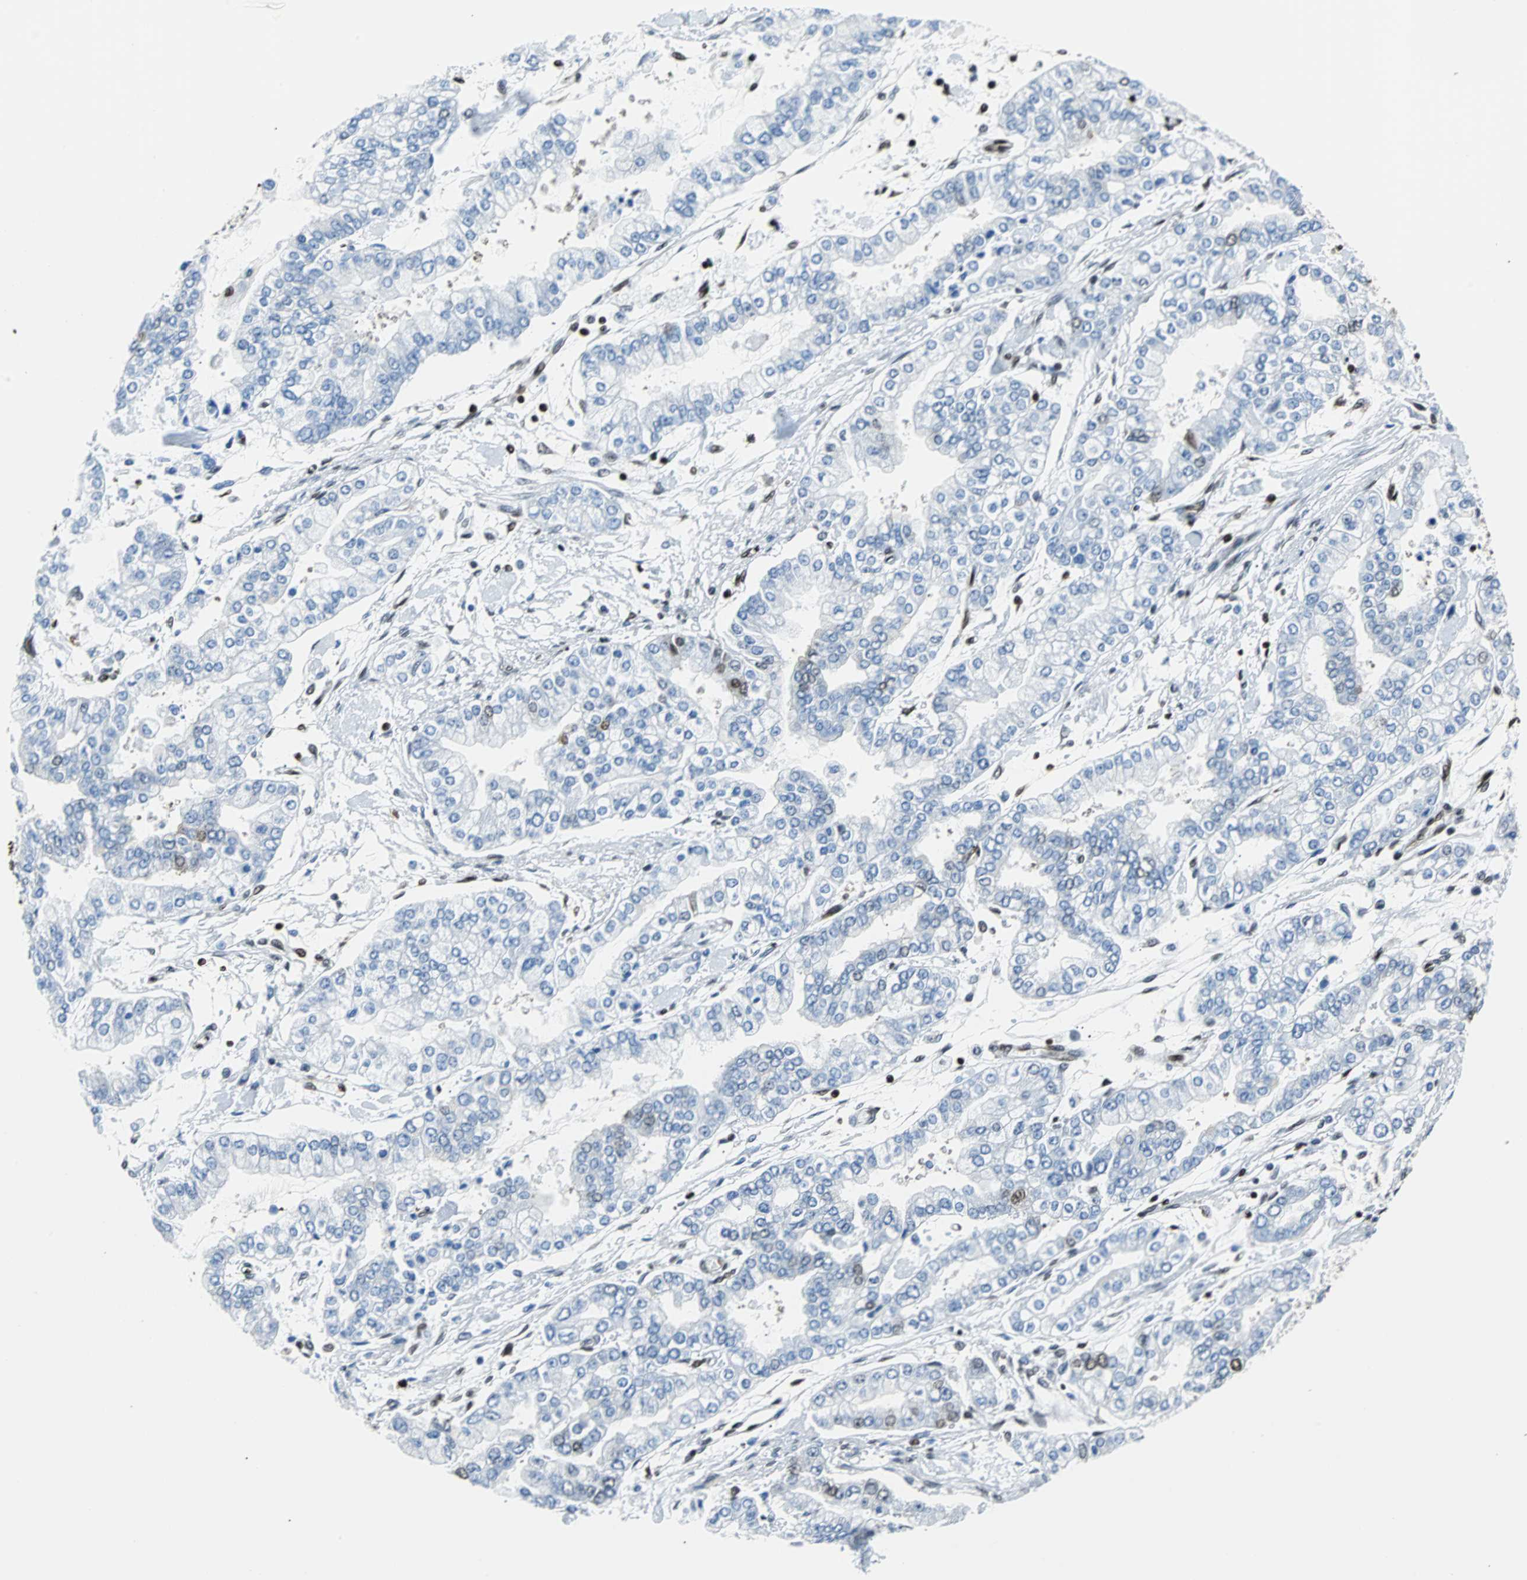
{"staining": {"intensity": "moderate", "quantity": "<25%", "location": "nuclear"}, "tissue": "stomach cancer", "cell_type": "Tumor cells", "image_type": "cancer", "snomed": [{"axis": "morphology", "description": "Normal tissue, NOS"}, {"axis": "morphology", "description": "Adenocarcinoma, NOS"}, {"axis": "topography", "description": "Stomach, upper"}, {"axis": "topography", "description": "Stomach"}], "caption": "Human adenocarcinoma (stomach) stained with a protein marker demonstrates moderate staining in tumor cells.", "gene": "FUBP1", "patient": {"sex": "male", "age": 76}}